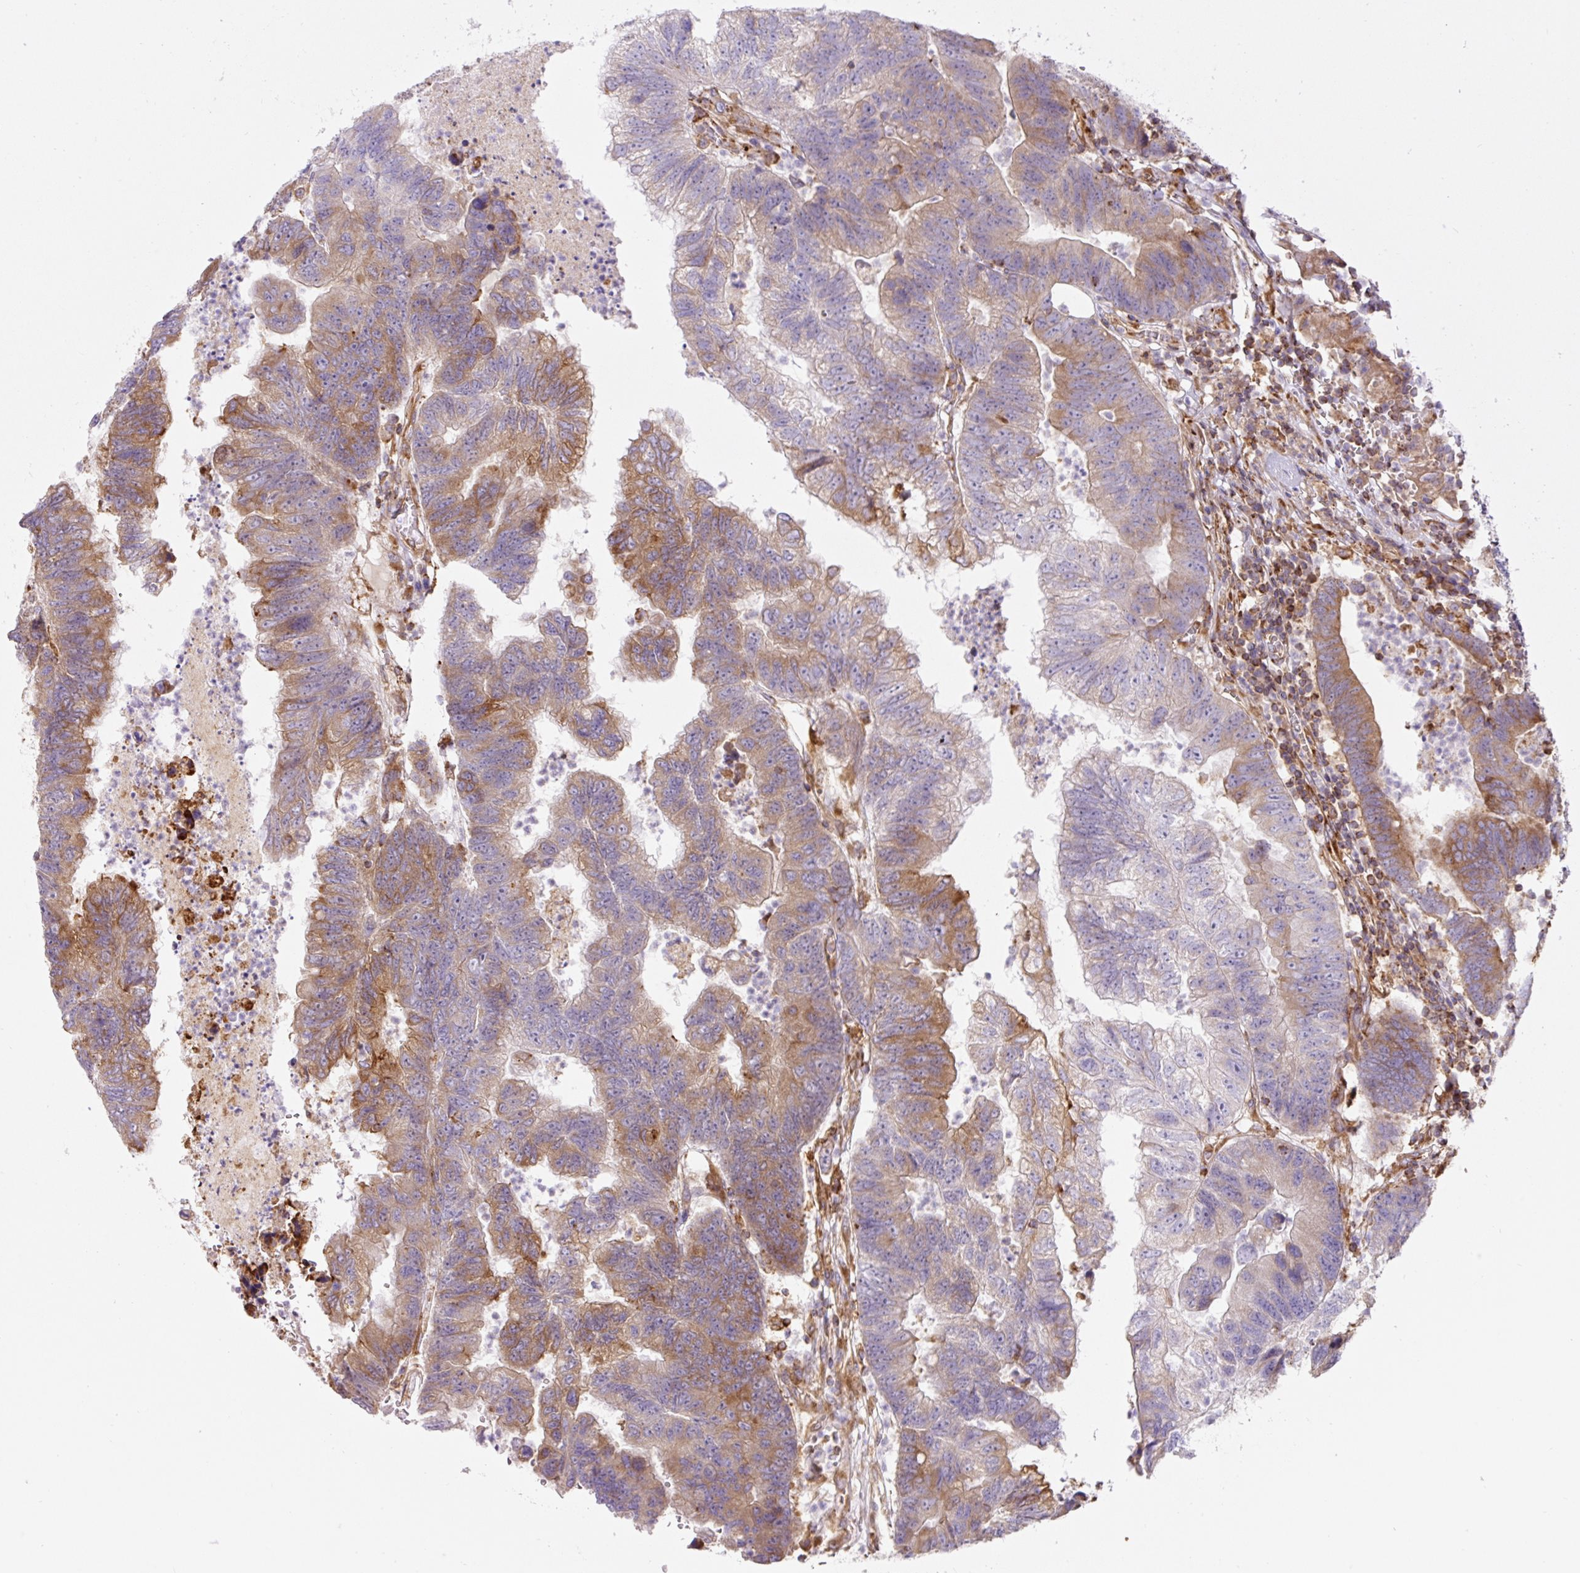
{"staining": {"intensity": "moderate", "quantity": "25%-75%", "location": "cytoplasmic/membranous"}, "tissue": "colorectal cancer", "cell_type": "Tumor cells", "image_type": "cancer", "snomed": [{"axis": "morphology", "description": "Adenocarcinoma, NOS"}, {"axis": "topography", "description": "Colon"}], "caption": "Brown immunohistochemical staining in colorectal cancer (adenocarcinoma) reveals moderate cytoplasmic/membranous expression in about 25%-75% of tumor cells. The protein is shown in brown color, while the nuclei are stained blue.", "gene": "ERAP2", "patient": {"sex": "female", "age": 48}}